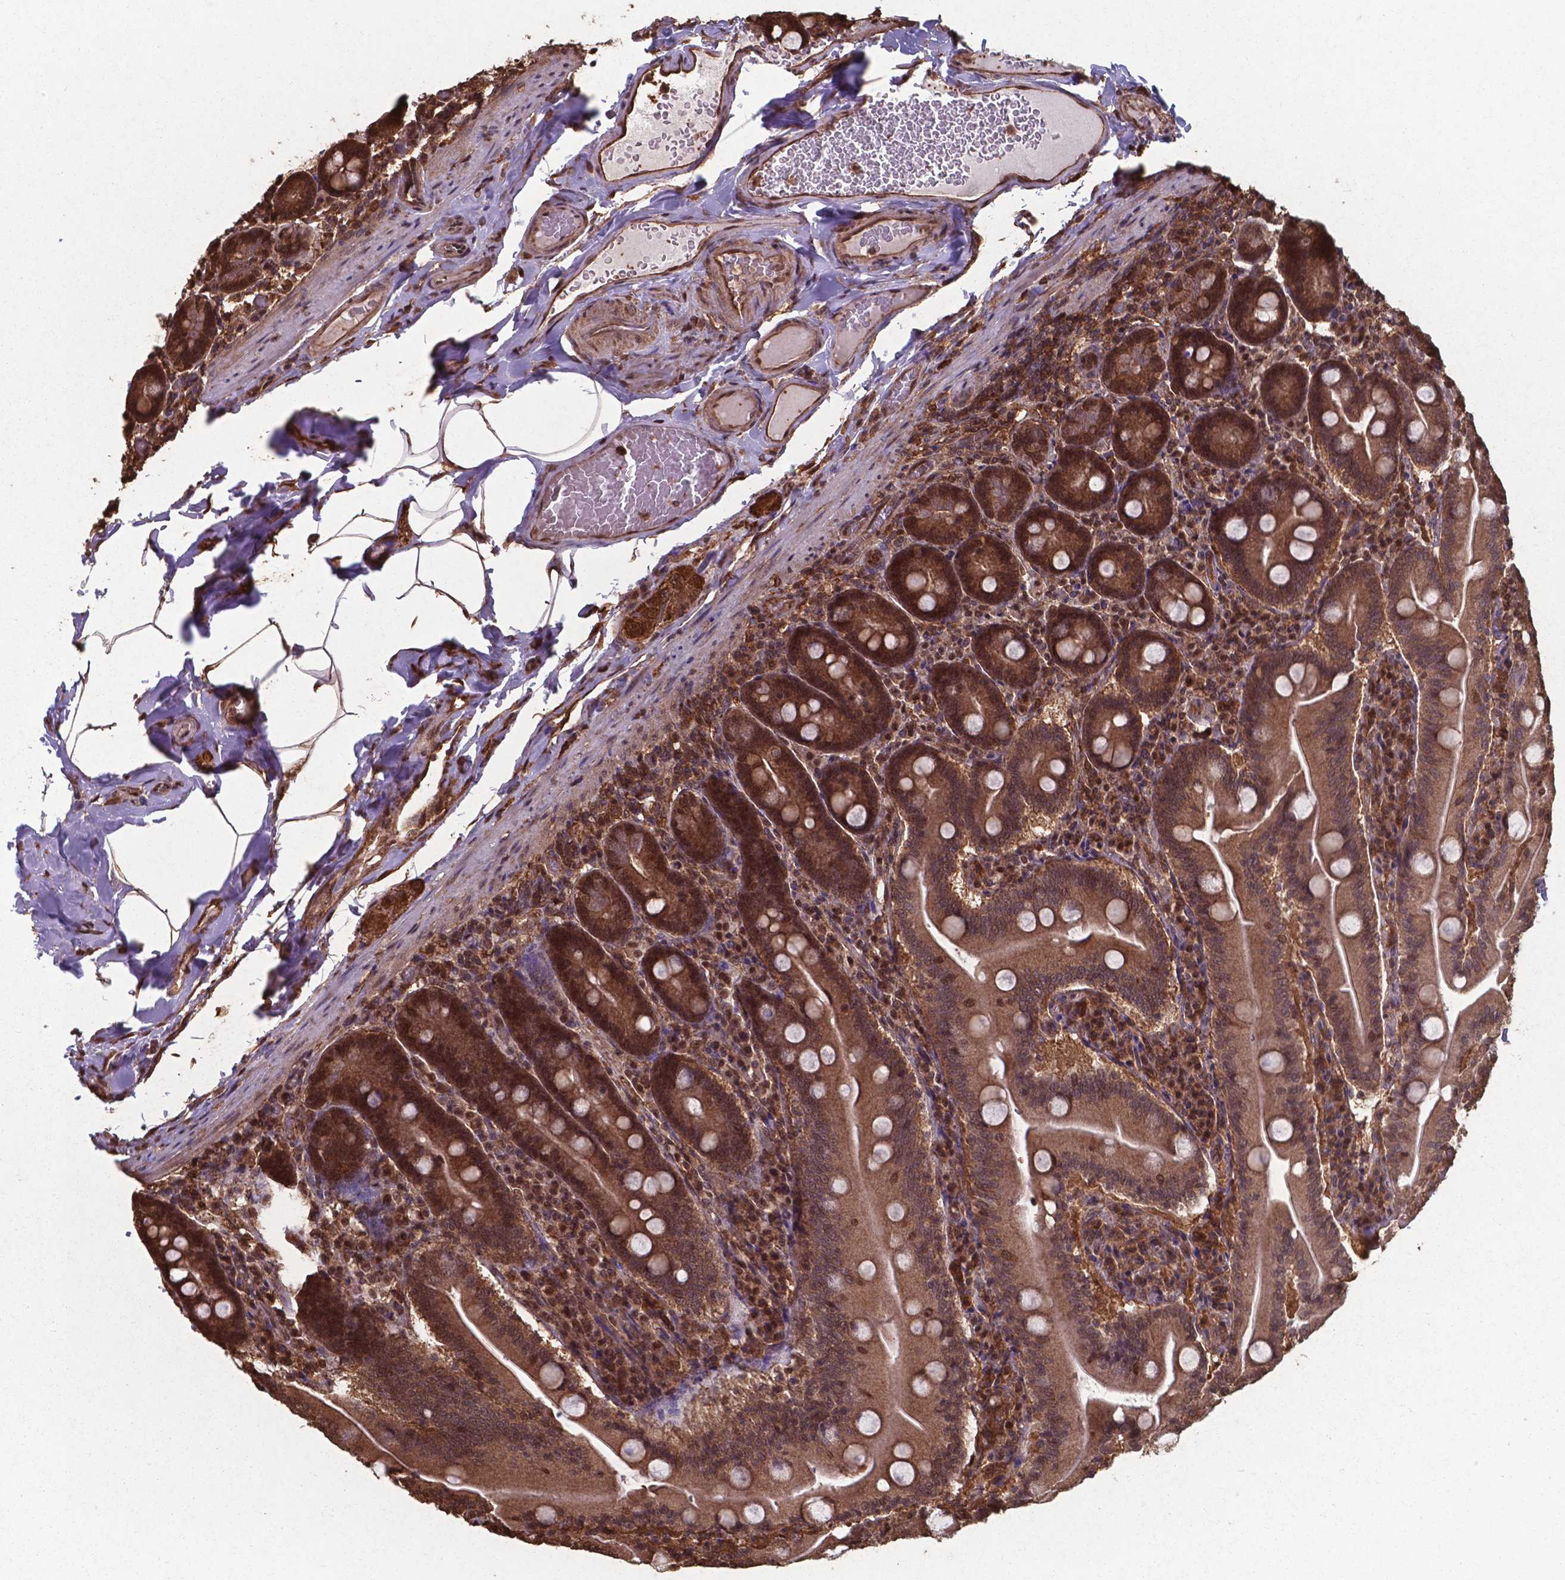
{"staining": {"intensity": "strong", "quantity": "25%-75%", "location": "cytoplasmic/membranous,nuclear"}, "tissue": "small intestine", "cell_type": "Glandular cells", "image_type": "normal", "snomed": [{"axis": "morphology", "description": "Normal tissue, NOS"}, {"axis": "topography", "description": "Small intestine"}], "caption": "Immunohistochemistry (IHC) micrograph of benign small intestine stained for a protein (brown), which reveals high levels of strong cytoplasmic/membranous,nuclear positivity in approximately 25%-75% of glandular cells.", "gene": "CHP2", "patient": {"sex": "male", "age": 37}}